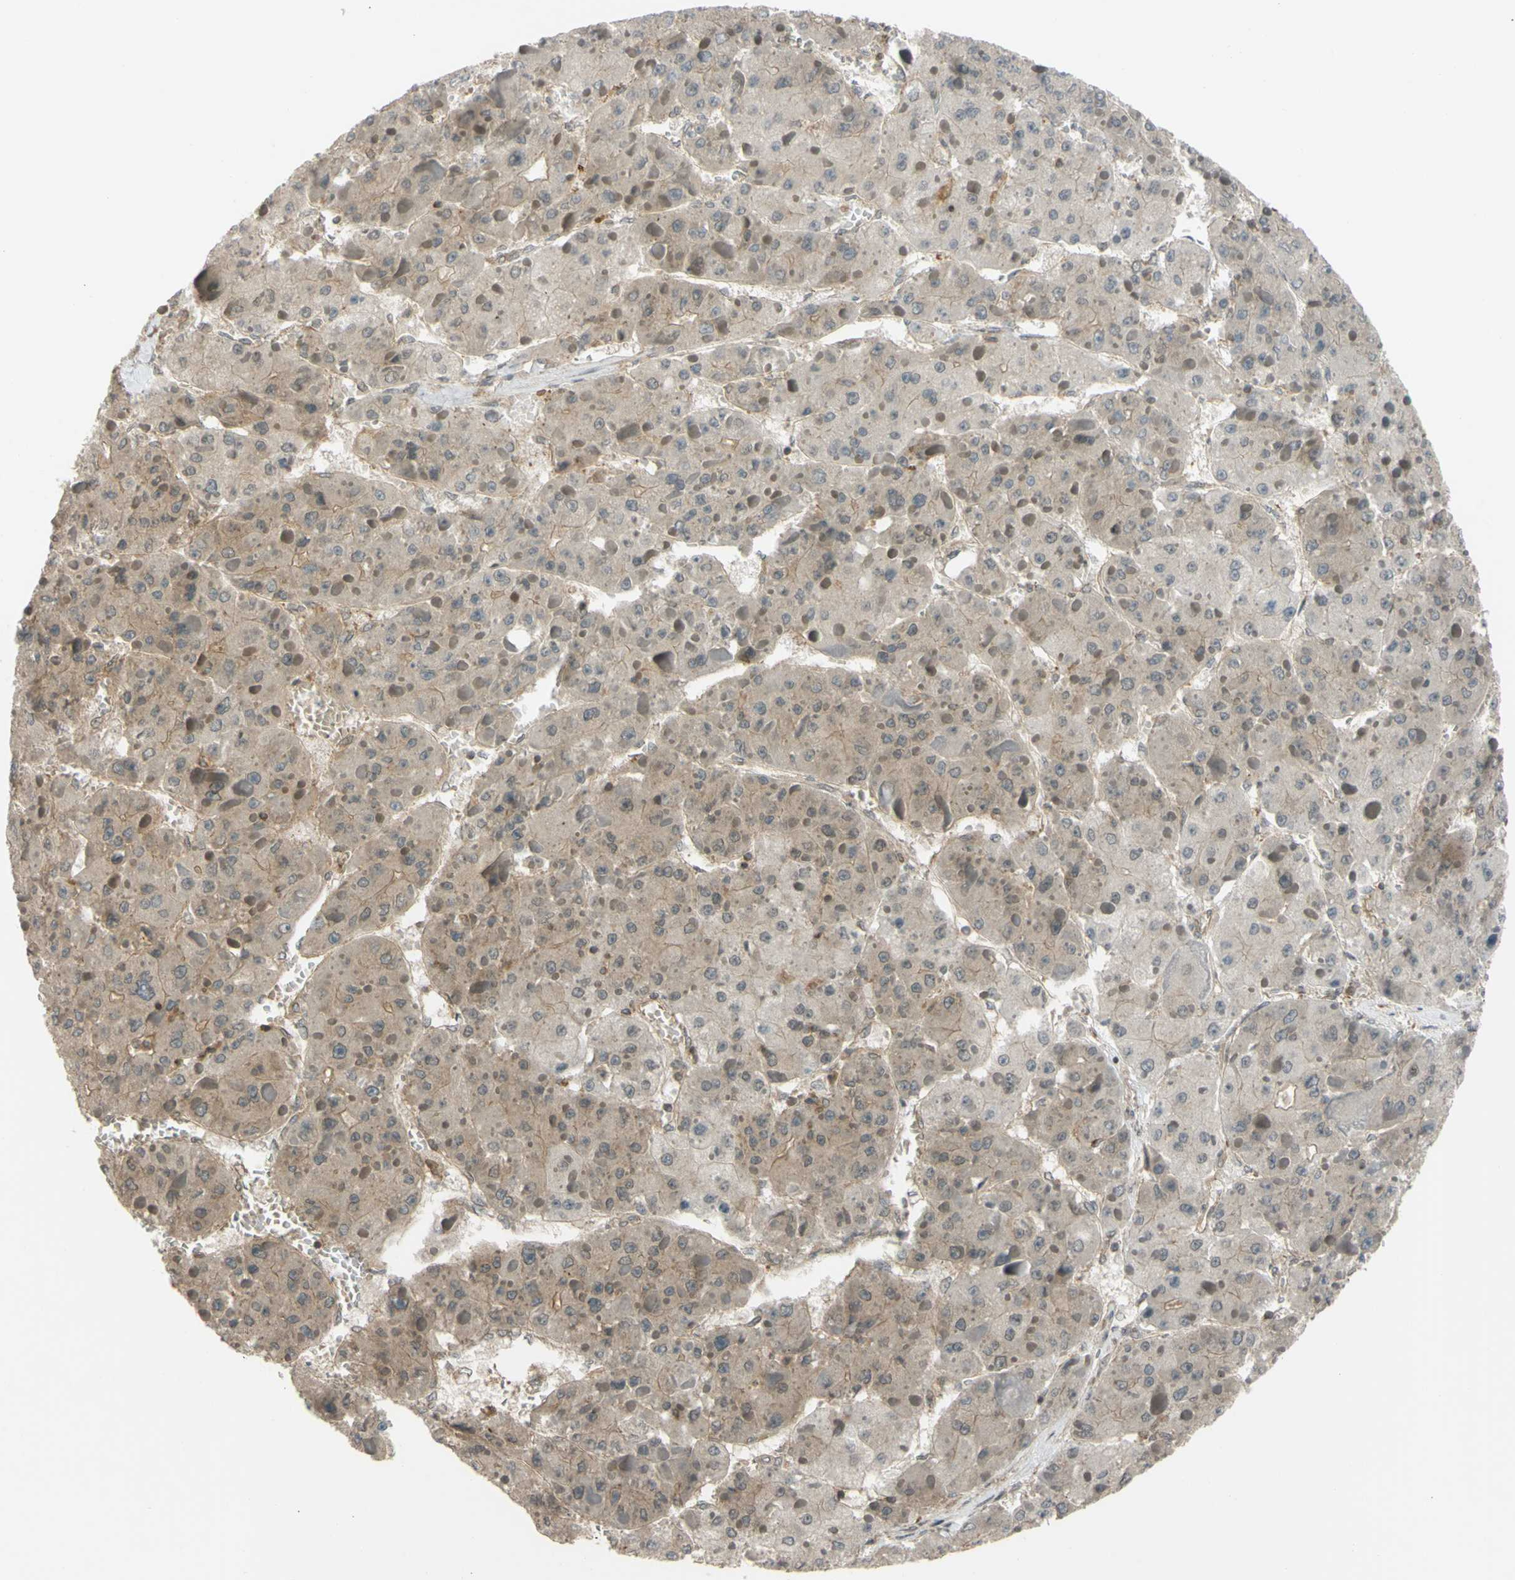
{"staining": {"intensity": "weak", "quantity": "25%-75%", "location": "cytoplasmic/membranous,nuclear"}, "tissue": "liver cancer", "cell_type": "Tumor cells", "image_type": "cancer", "snomed": [{"axis": "morphology", "description": "Carcinoma, Hepatocellular, NOS"}, {"axis": "topography", "description": "Liver"}], "caption": "Tumor cells exhibit low levels of weak cytoplasmic/membranous and nuclear positivity in about 25%-75% of cells in human hepatocellular carcinoma (liver). (IHC, brightfield microscopy, high magnification).", "gene": "FLII", "patient": {"sex": "female", "age": 73}}